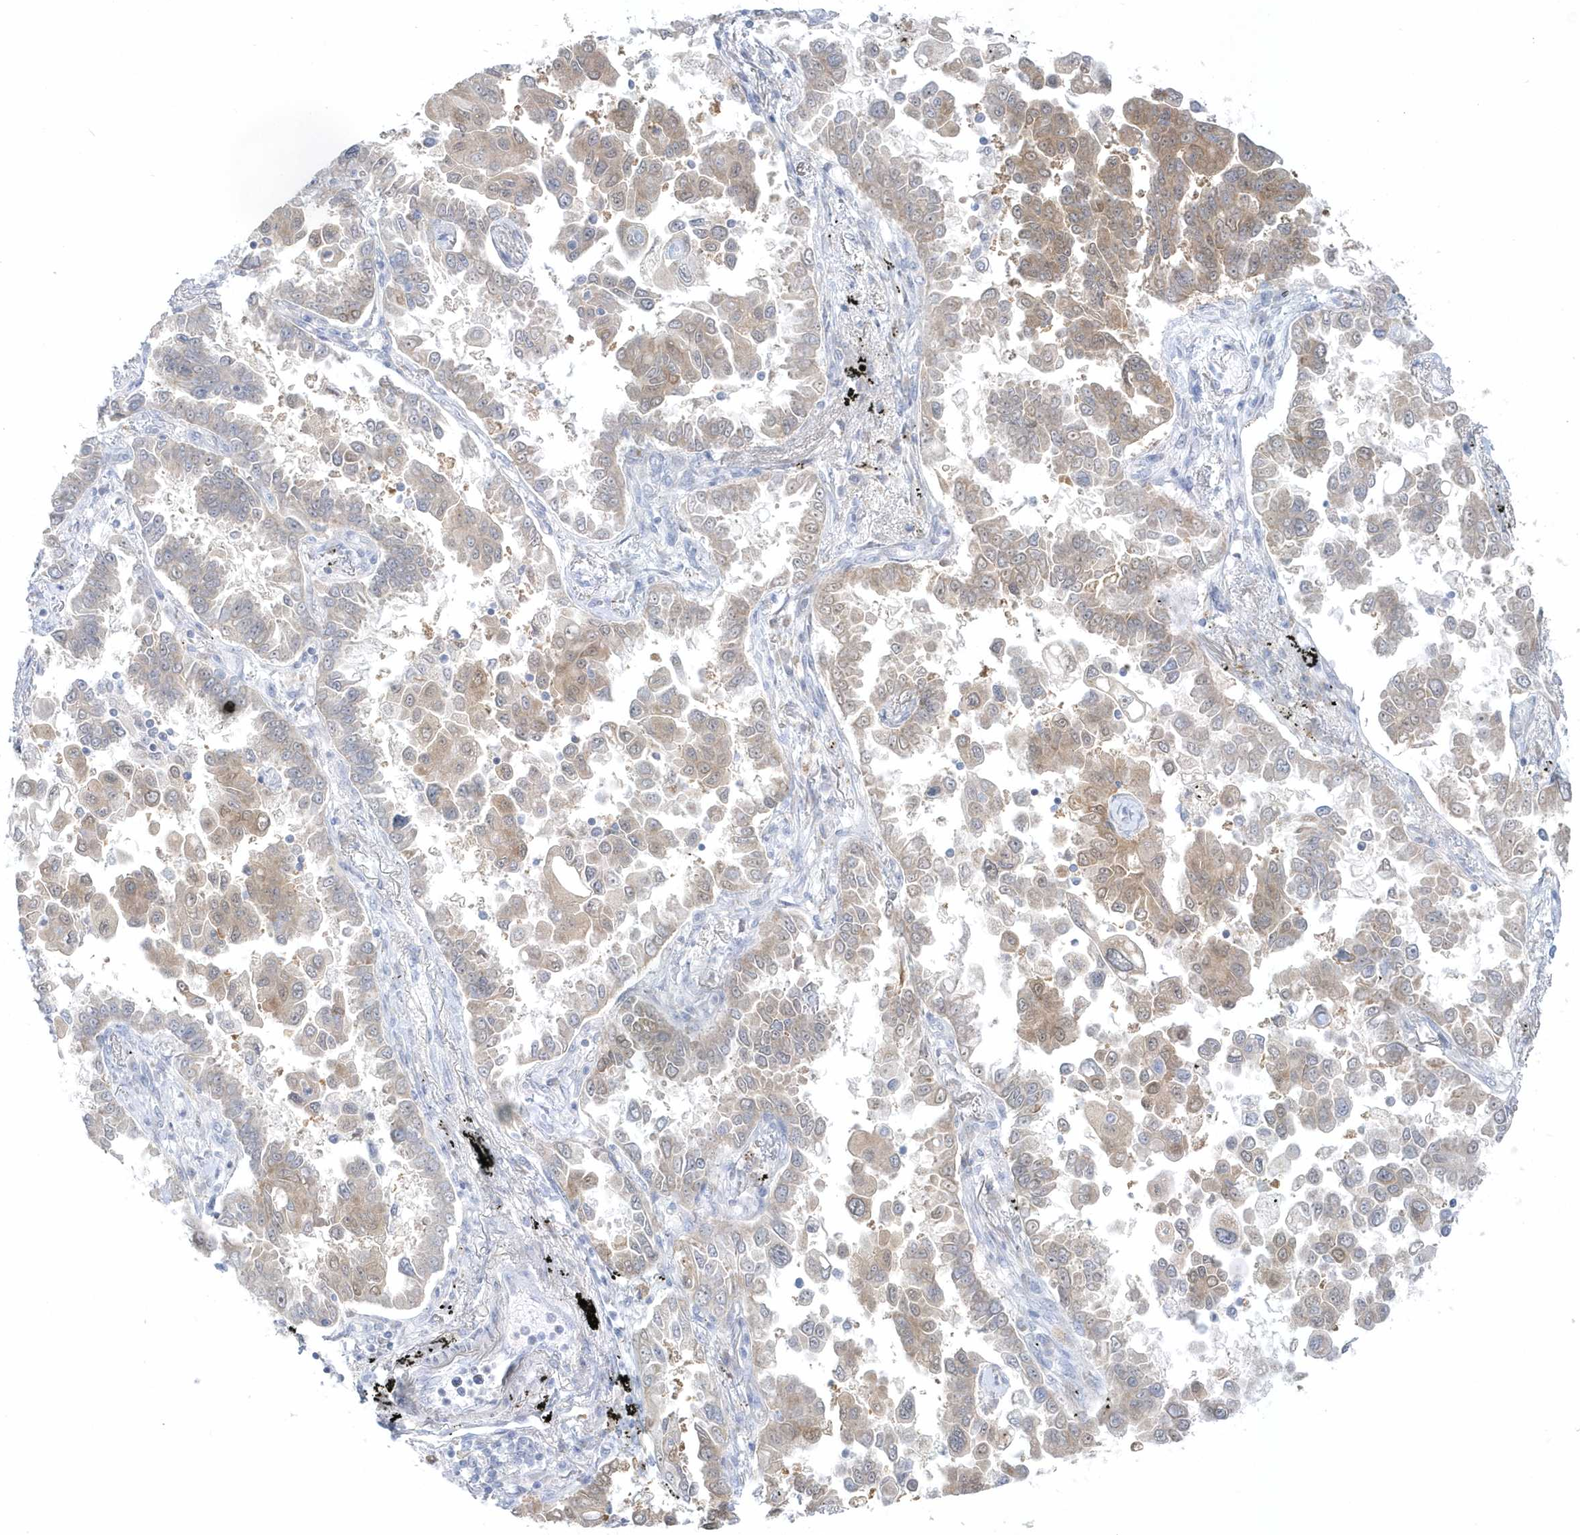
{"staining": {"intensity": "moderate", "quantity": "25%-75%", "location": "cytoplasmic/membranous"}, "tissue": "lung cancer", "cell_type": "Tumor cells", "image_type": "cancer", "snomed": [{"axis": "morphology", "description": "Adenocarcinoma, NOS"}, {"axis": "topography", "description": "Lung"}], "caption": "A photomicrograph showing moderate cytoplasmic/membranous expression in about 25%-75% of tumor cells in adenocarcinoma (lung), as visualized by brown immunohistochemical staining.", "gene": "PCBD1", "patient": {"sex": "female", "age": 67}}